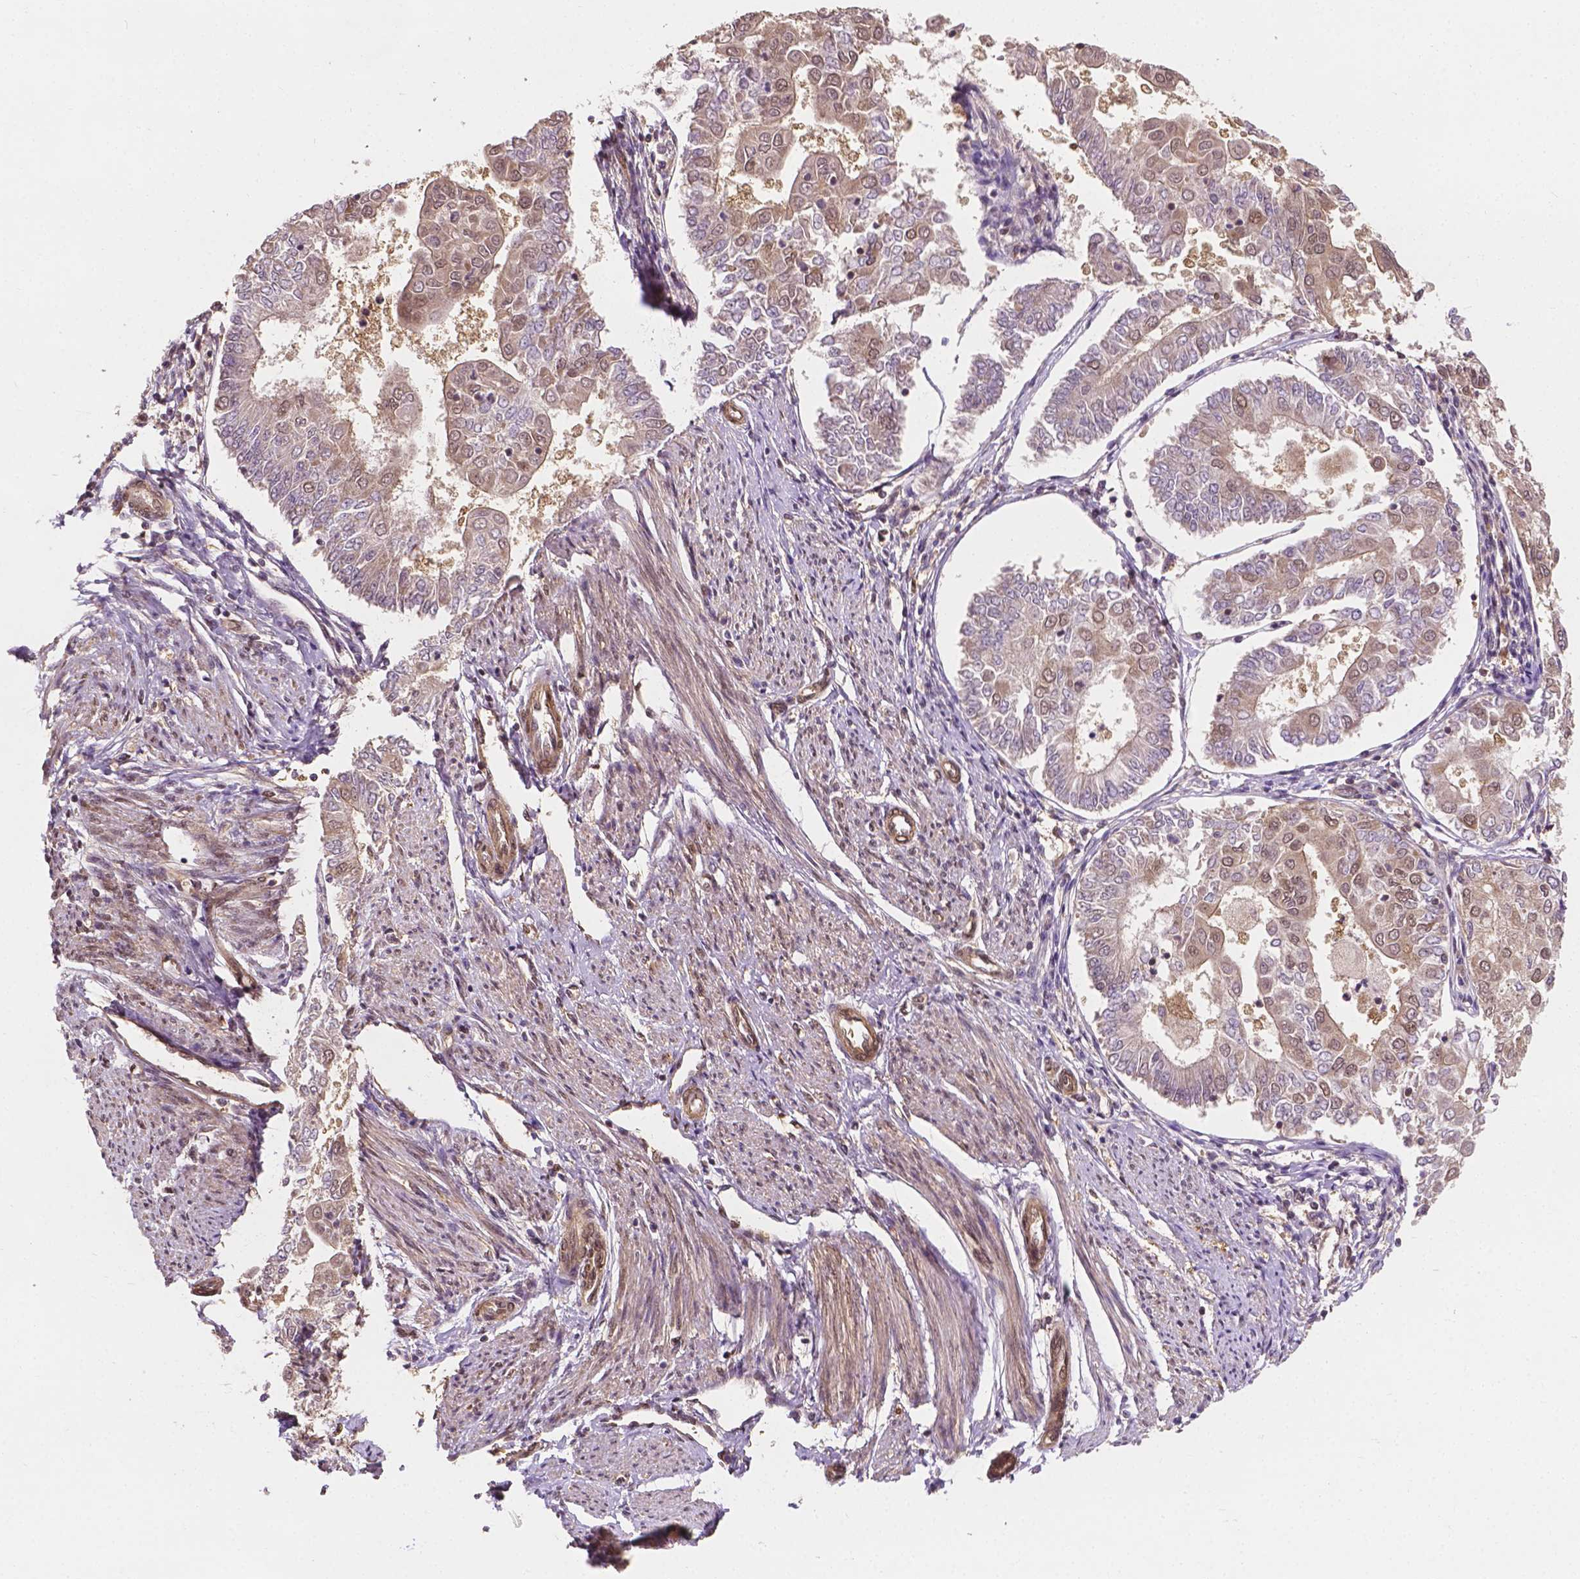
{"staining": {"intensity": "negative", "quantity": "none", "location": "none"}, "tissue": "endometrial cancer", "cell_type": "Tumor cells", "image_type": "cancer", "snomed": [{"axis": "morphology", "description": "Adenocarcinoma, NOS"}, {"axis": "topography", "description": "Endometrium"}], "caption": "Immunohistochemistry (IHC) photomicrograph of endometrial adenocarcinoma stained for a protein (brown), which displays no staining in tumor cells. The staining is performed using DAB brown chromogen with nuclei counter-stained in using hematoxylin.", "gene": "YAP1", "patient": {"sex": "female", "age": 68}}